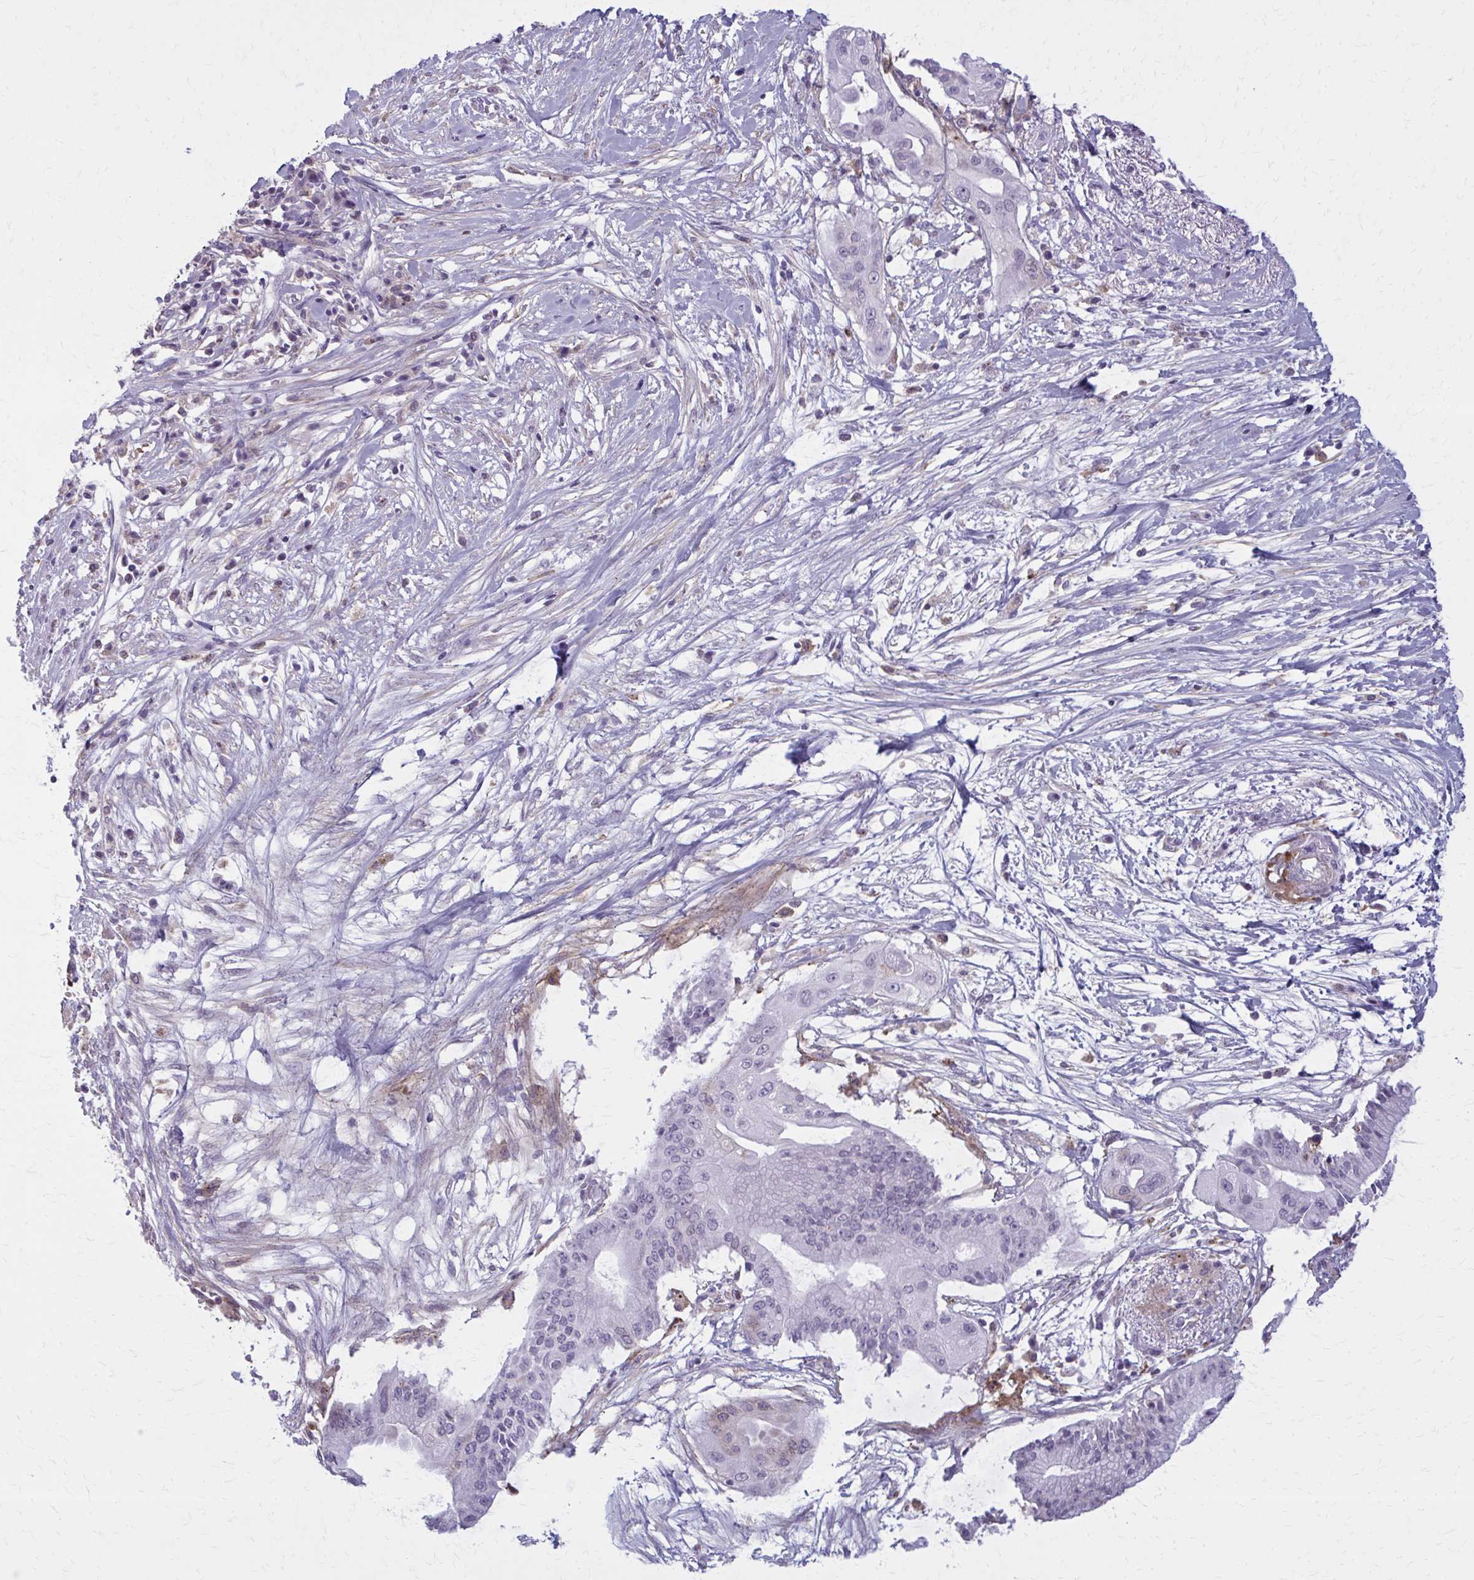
{"staining": {"intensity": "negative", "quantity": "none", "location": "none"}, "tissue": "pancreatic cancer", "cell_type": "Tumor cells", "image_type": "cancer", "snomed": [{"axis": "morphology", "description": "Adenocarcinoma, NOS"}, {"axis": "topography", "description": "Pancreas"}], "caption": "Micrograph shows no significant protein expression in tumor cells of pancreatic adenocarcinoma.", "gene": "CARD9", "patient": {"sex": "male", "age": 68}}